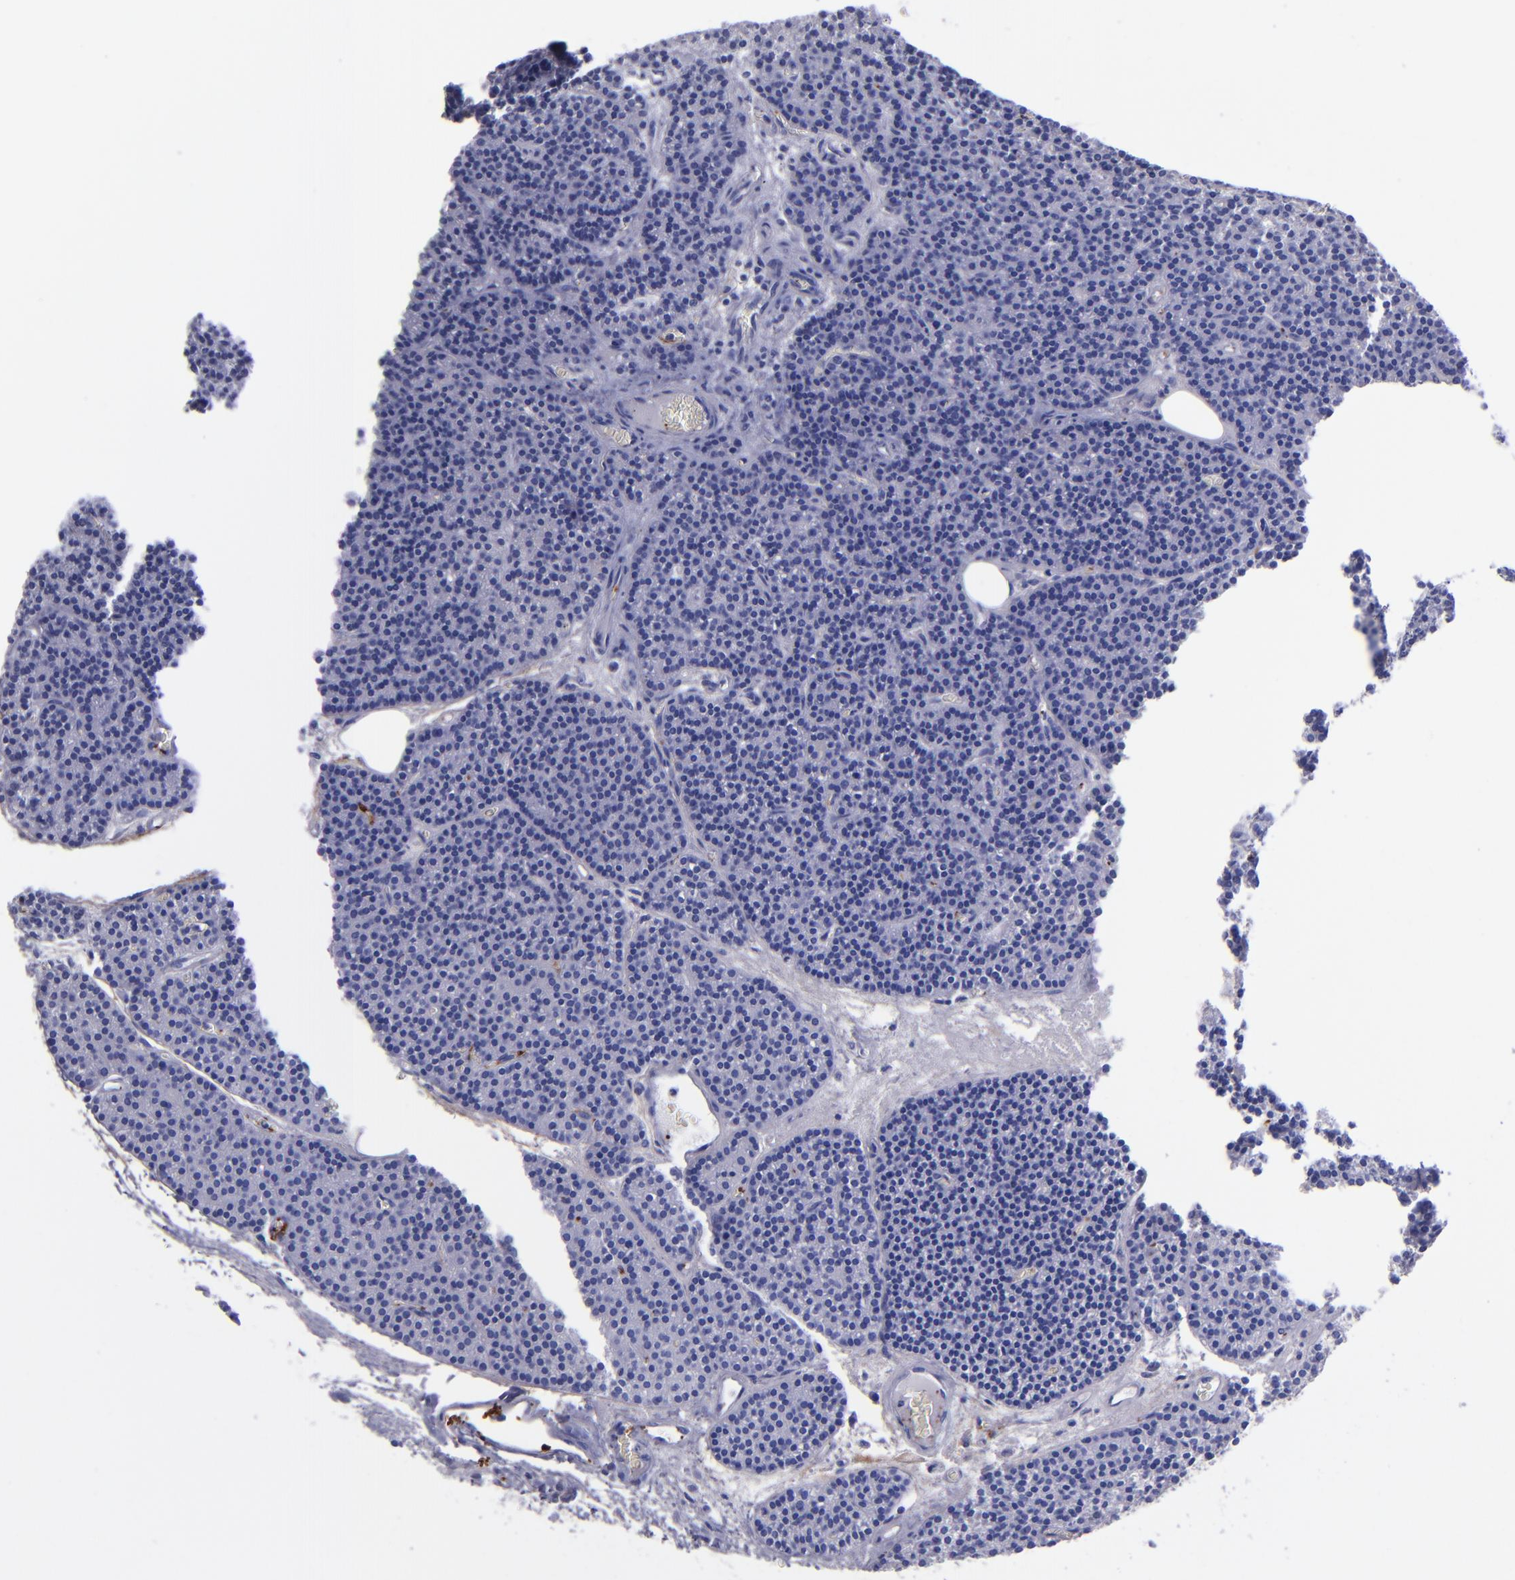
{"staining": {"intensity": "negative", "quantity": "none", "location": "none"}, "tissue": "parathyroid gland", "cell_type": "Glandular cells", "image_type": "normal", "snomed": [{"axis": "morphology", "description": "Normal tissue, NOS"}, {"axis": "topography", "description": "Parathyroid gland"}], "caption": "This is an immunohistochemistry (IHC) micrograph of benign parathyroid gland. There is no positivity in glandular cells.", "gene": "EFCAB13", "patient": {"sex": "male", "age": 57}}